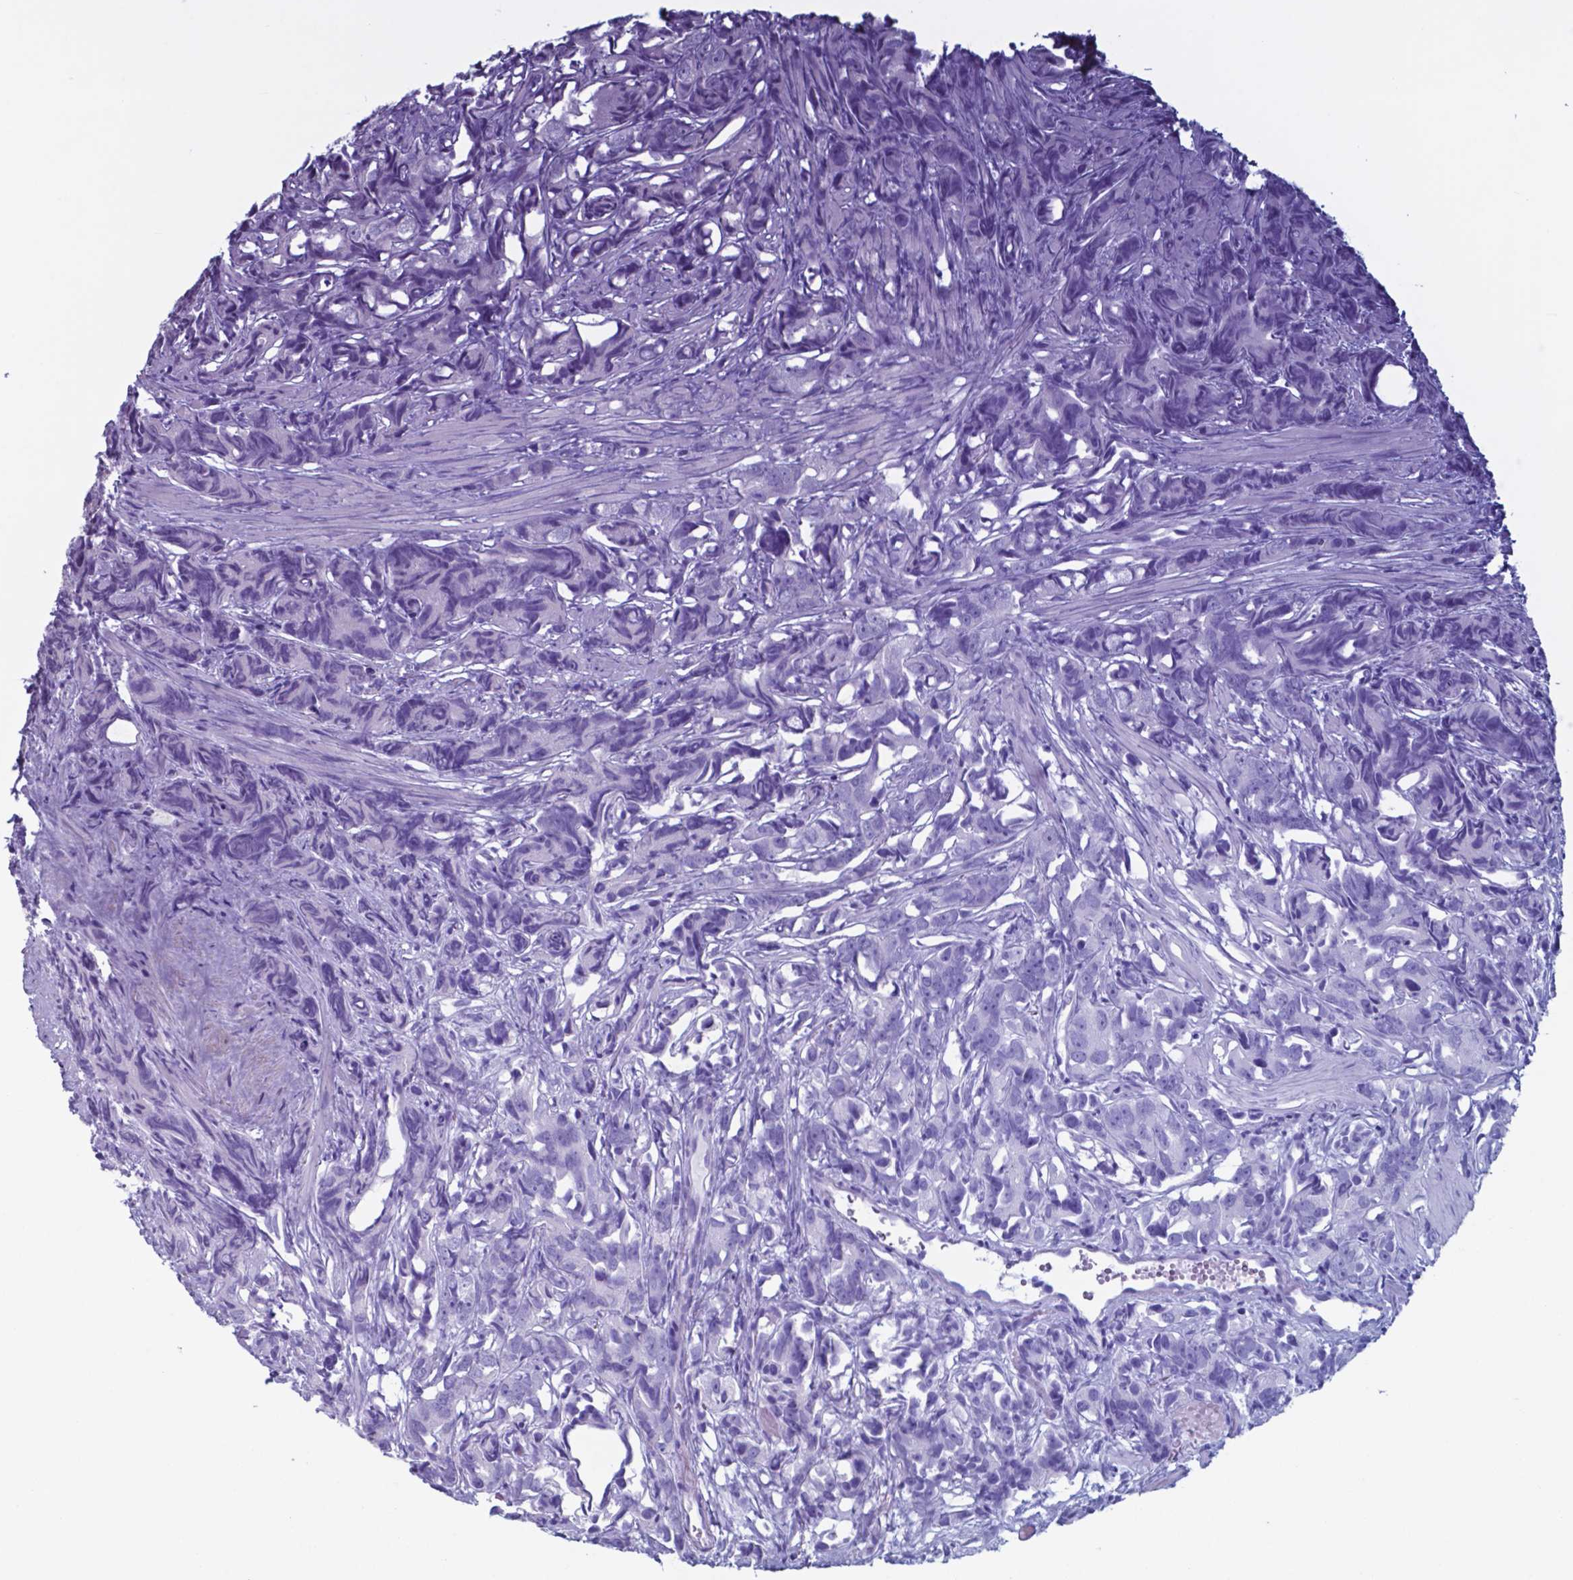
{"staining": {"intensity": "negative", "quantity": "none", "location": "none"}, "tissue": "prostate cancer", "cell_type": "Tumor cells", "image_type": "cancer", "snomed": [{"axis": "morphology", "description": "Adenocarcinoma, High grade"}, {"axis": "topography", "description": "Prostate"}], "caption": "Protein analysis of prostate cancer (adenocarcinoma (high-grade)) demonstrates no significant positivity in tumor cells. The staining was performed using DAB (3,3'-diaminobenzidine) to visualize the protein expression in brown, while the nuclei were stained in blue with hematoxylin (Magnification: 20x).", "gene": "UBA1", "patient": {"sex": "male", "age": 90}}